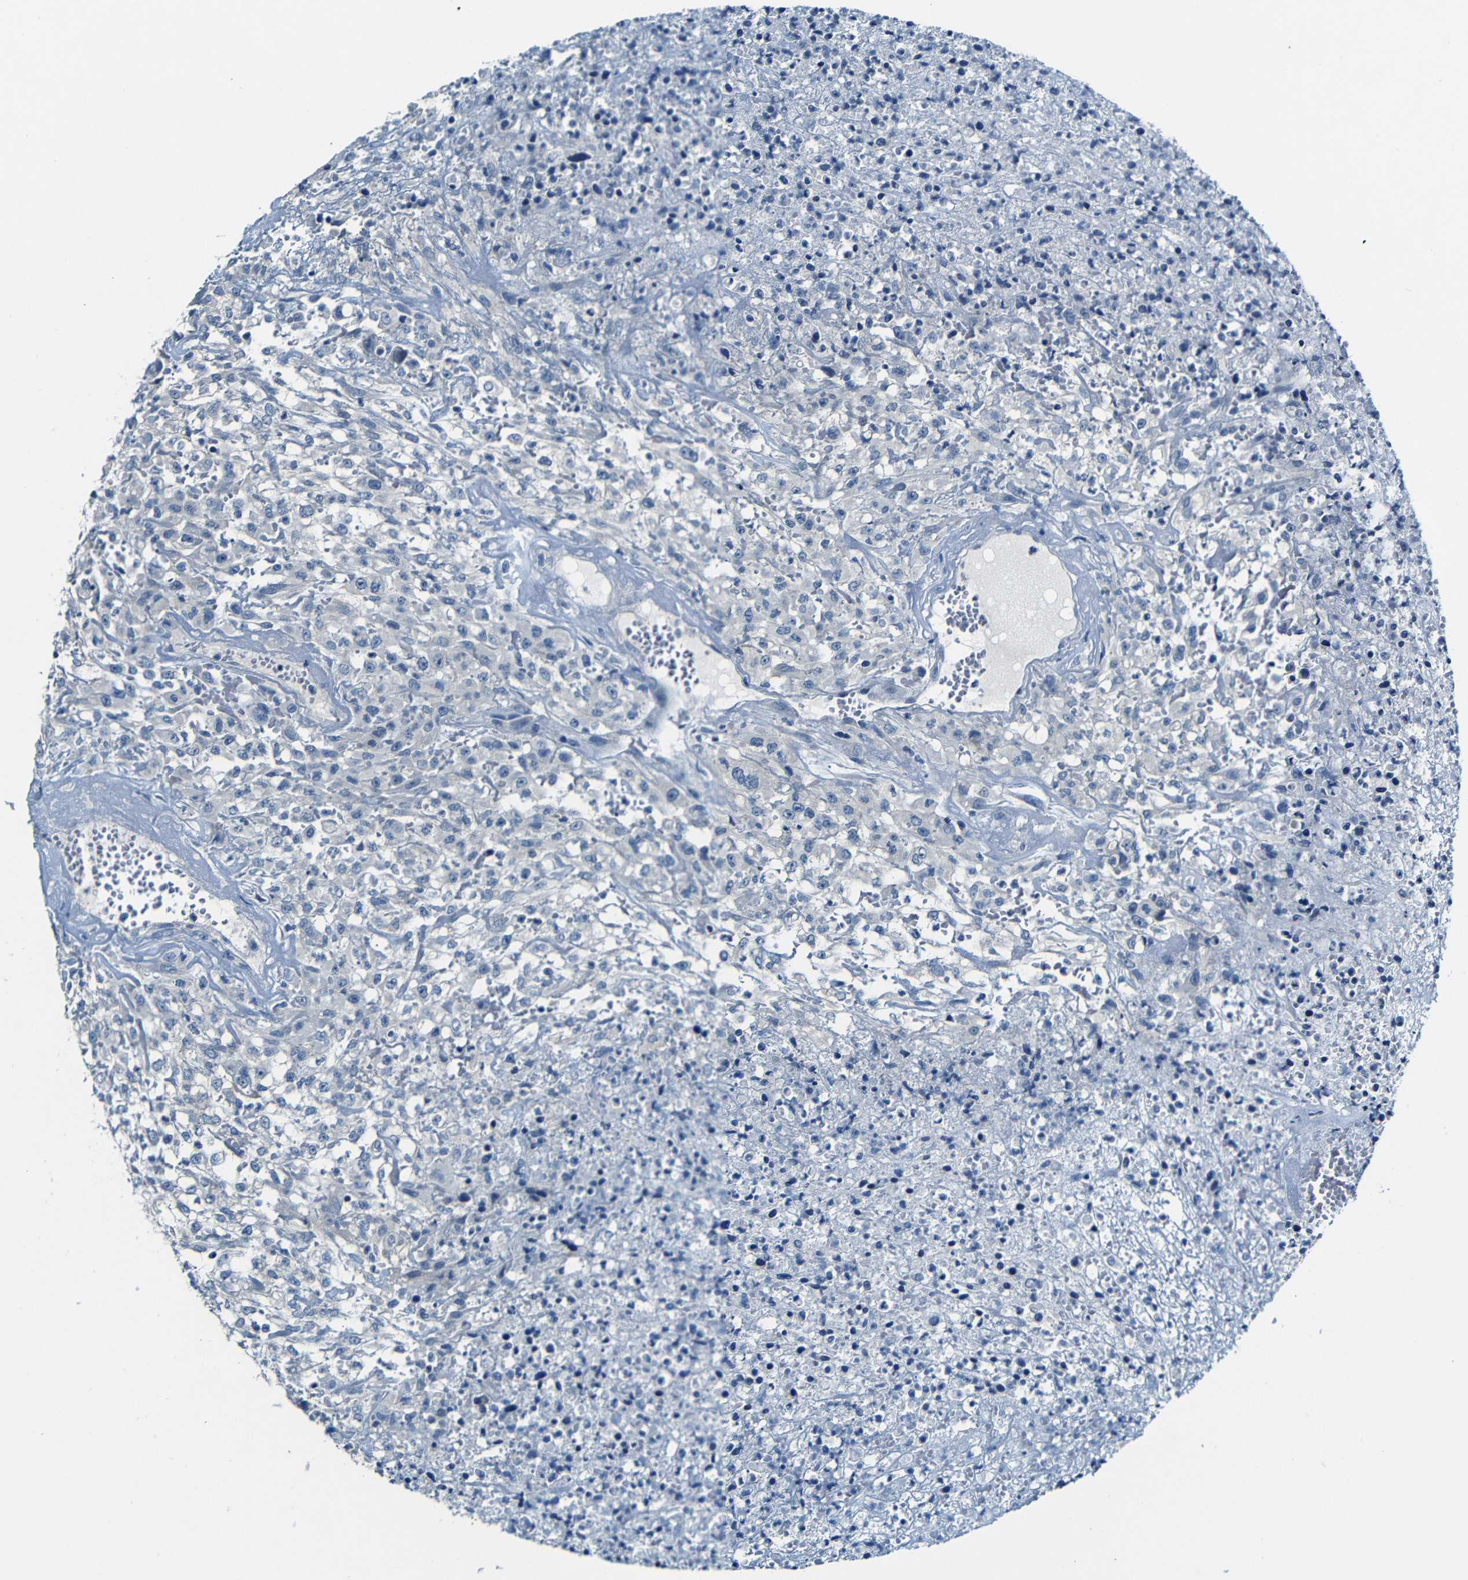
{"staining": {"intensity": "negative", "quantity": "none", "location": "none"}, "tissue": "urothelial cancer", "cell_type": "Tumor cells", "image_type": "cancer", "snomed": [{"axis": "morphology", "description": "Urothelial carcinoma, High grade"}, {"axis": "topography", "description": "Urinary bladder"}], "caption": "This is an immunohistochemistry (IHC) histopathology image of human urothelial cancer. There is no staining in tumor cells.", "gene": "ANK3", "patient": {"sex": "male", "age": 46}}